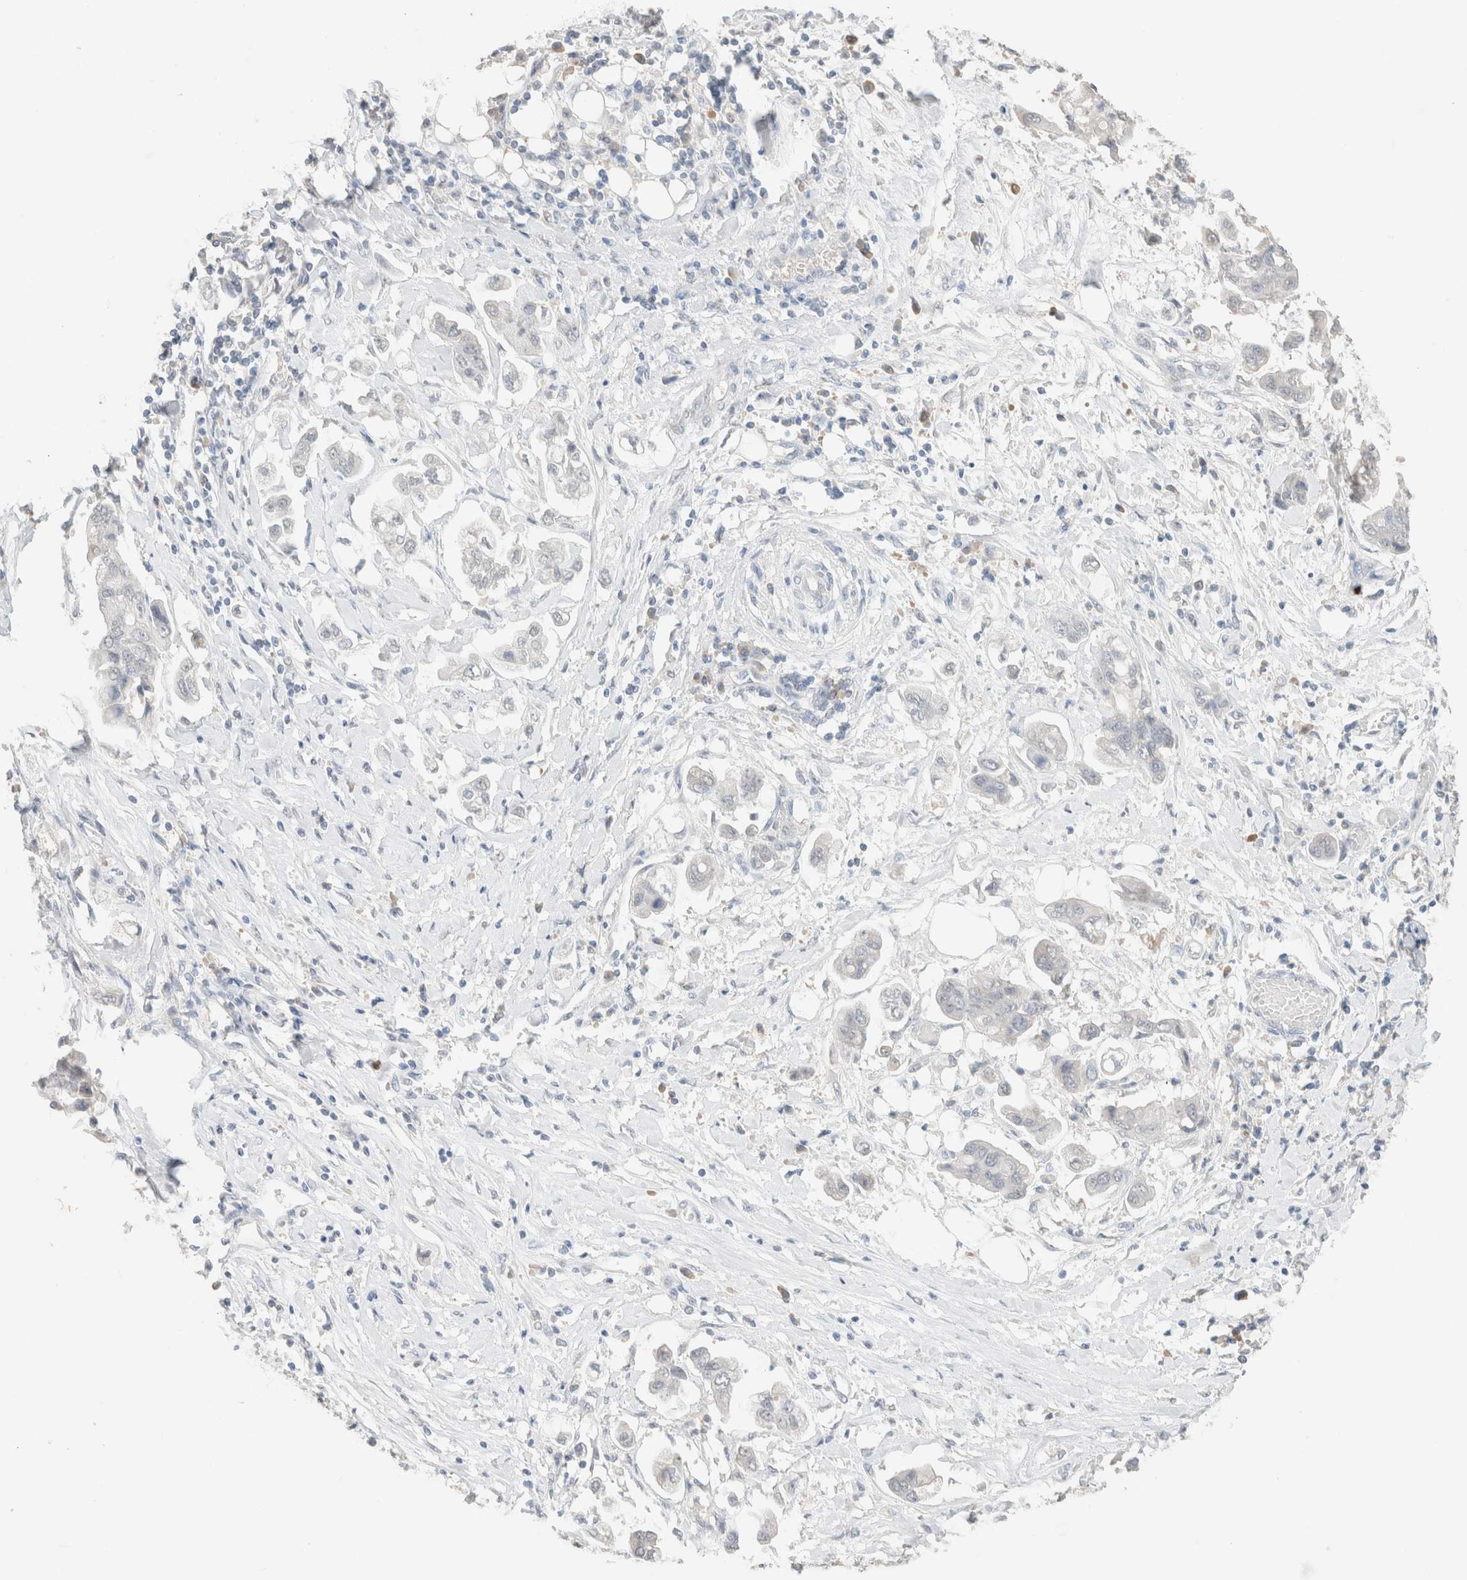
{"staining": {"intensity": "negative", "quantity": "none", "location": "none"}, "tissue": "stomach cancer", "cell_type": "Tumor cells", "image_type": "cancer", "snomed": [{"axis": "morphology", "description": "Adenocarcinoma, NOS"}, {"axis": "topography", "description": "Stomach"}], "caption": "Immunohistochemical staining of stomach cancer (adenocarcinoma) demonstrates no significant staining in tumor cells.", "gene": "CPA1", "patient": {"sex": "male", "age": 62}}